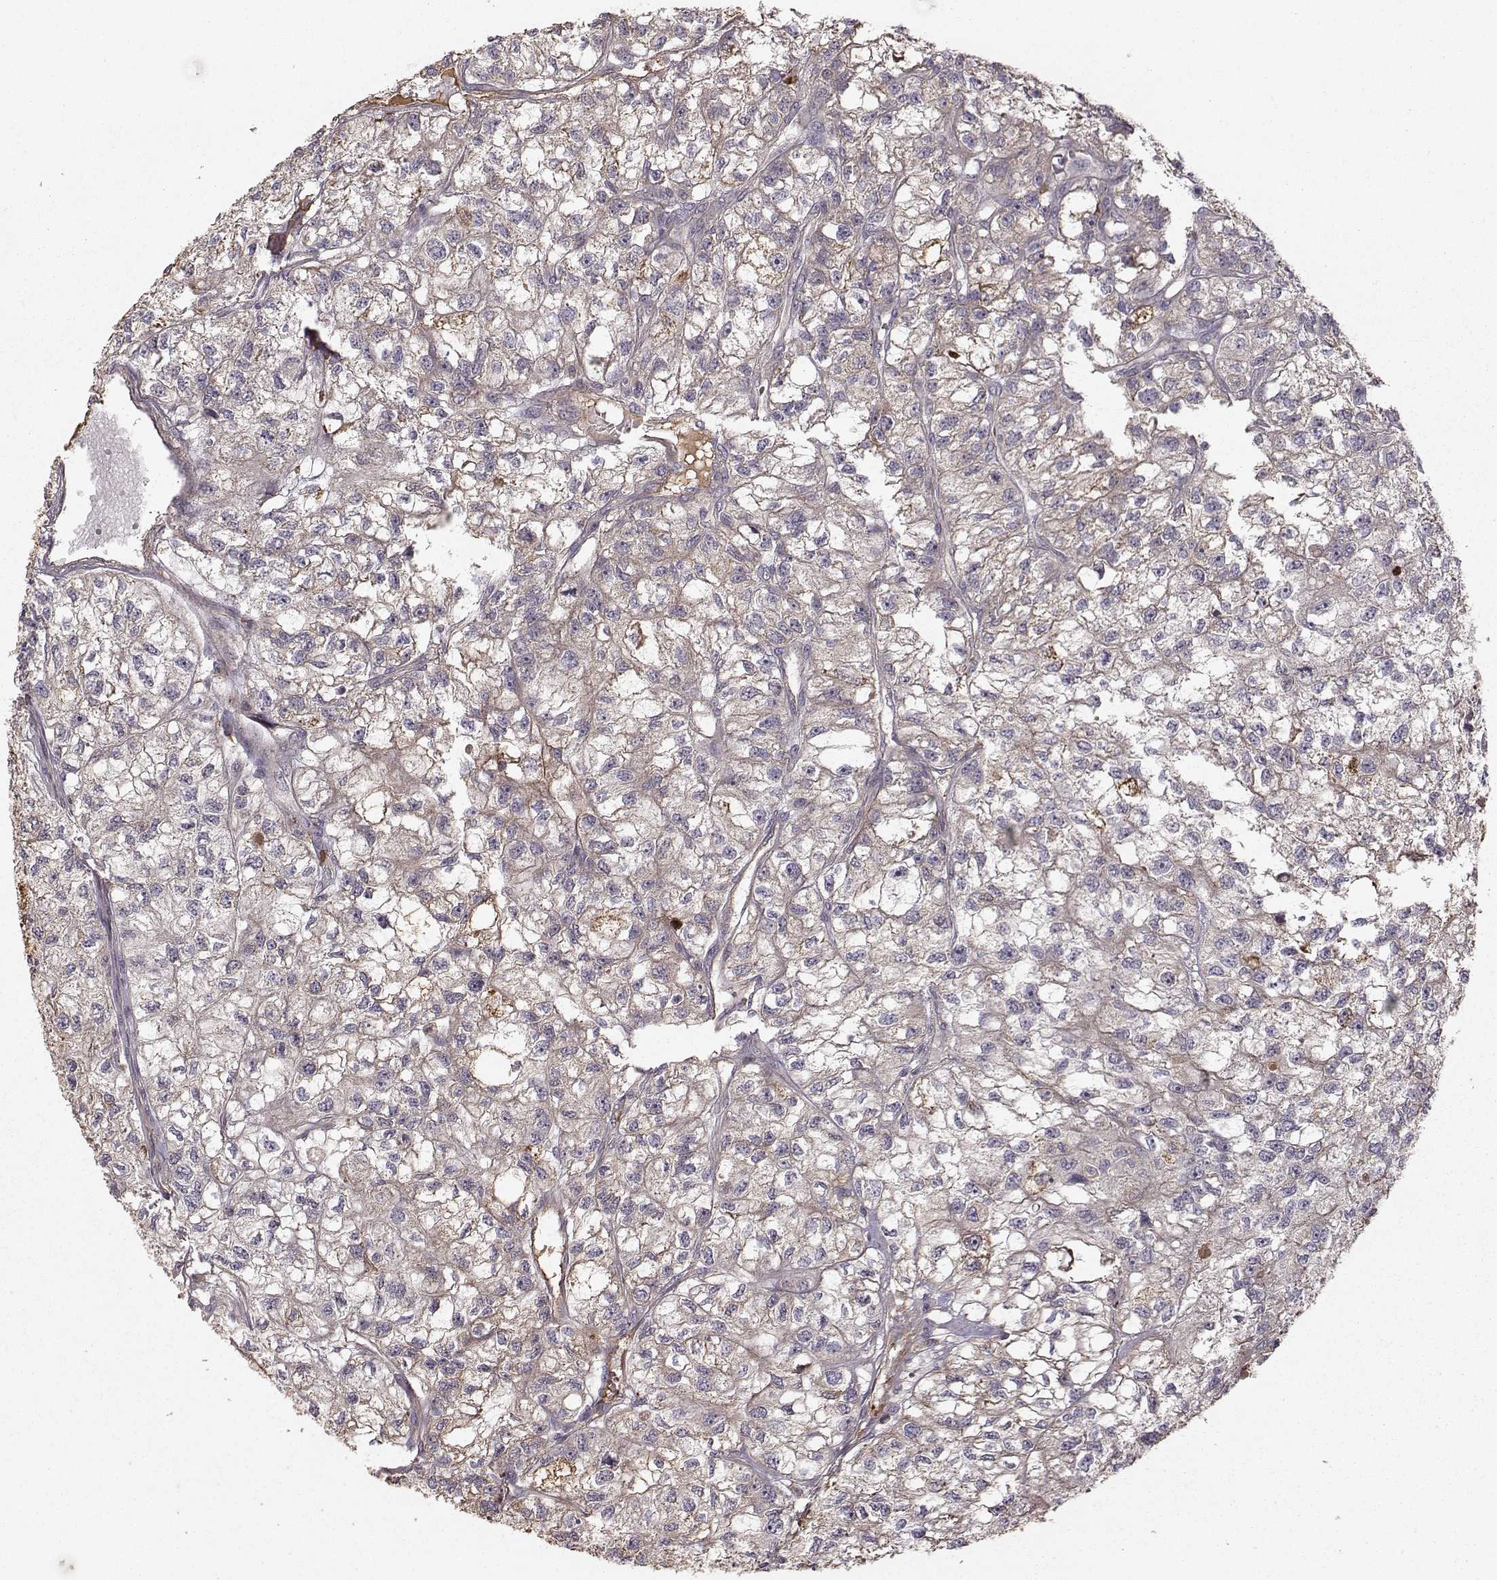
{"staining": {"intensity": "negative", "quantity": "none", "location": "none"}, "tissue": "renal cancer", "cell_type": "Tumor cells", "image_type": "cancer", "snomed": [{"axis": "morphology", "description": "Adenocarcinoma, NOS"}, {"axis": "topography", "description": "Kidney"}], "caption": "The immunohistochemistry (IHC) micrograph has no significant positivity in tumor cells of renal cancer tissue.", "gene": "WNT6", "patient": {"sex": "male", "age": 56}}